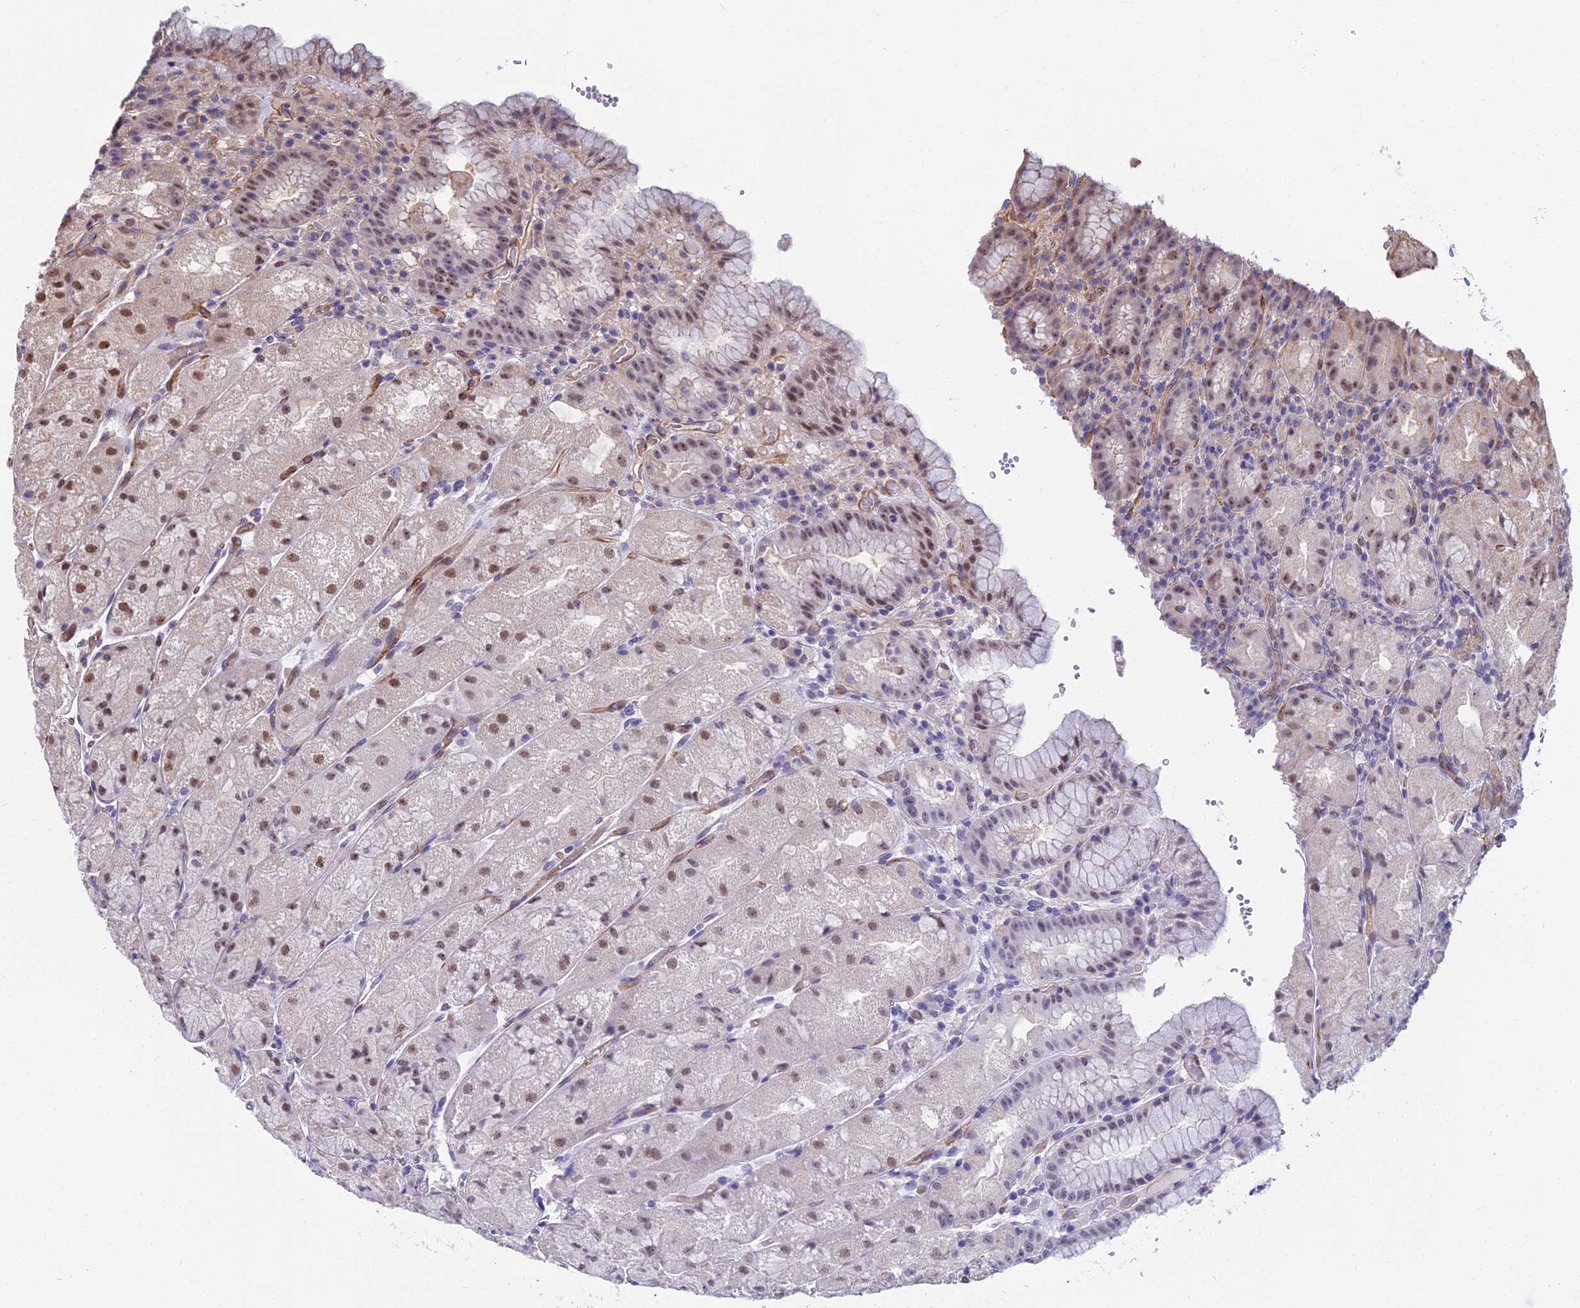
{"staining": {"intensity": "strong", "quantity": "25%-75%", "location": "nuclear"}, "tissue": "stomach", "cell_type": "Glandular cells", "image_type": "normal", "snomed": [{"axis": "morphology", "description": "Normal tissue, NOS"}, {"axis": "topography", "description": "Stomach, upper"}], "caption": "A histopathology image of stomach stained for a protein shows strong nuclear brown staining in glandular cells.", "gene": "TCEA3", "patient": {"sex": "male", "age": 52}}